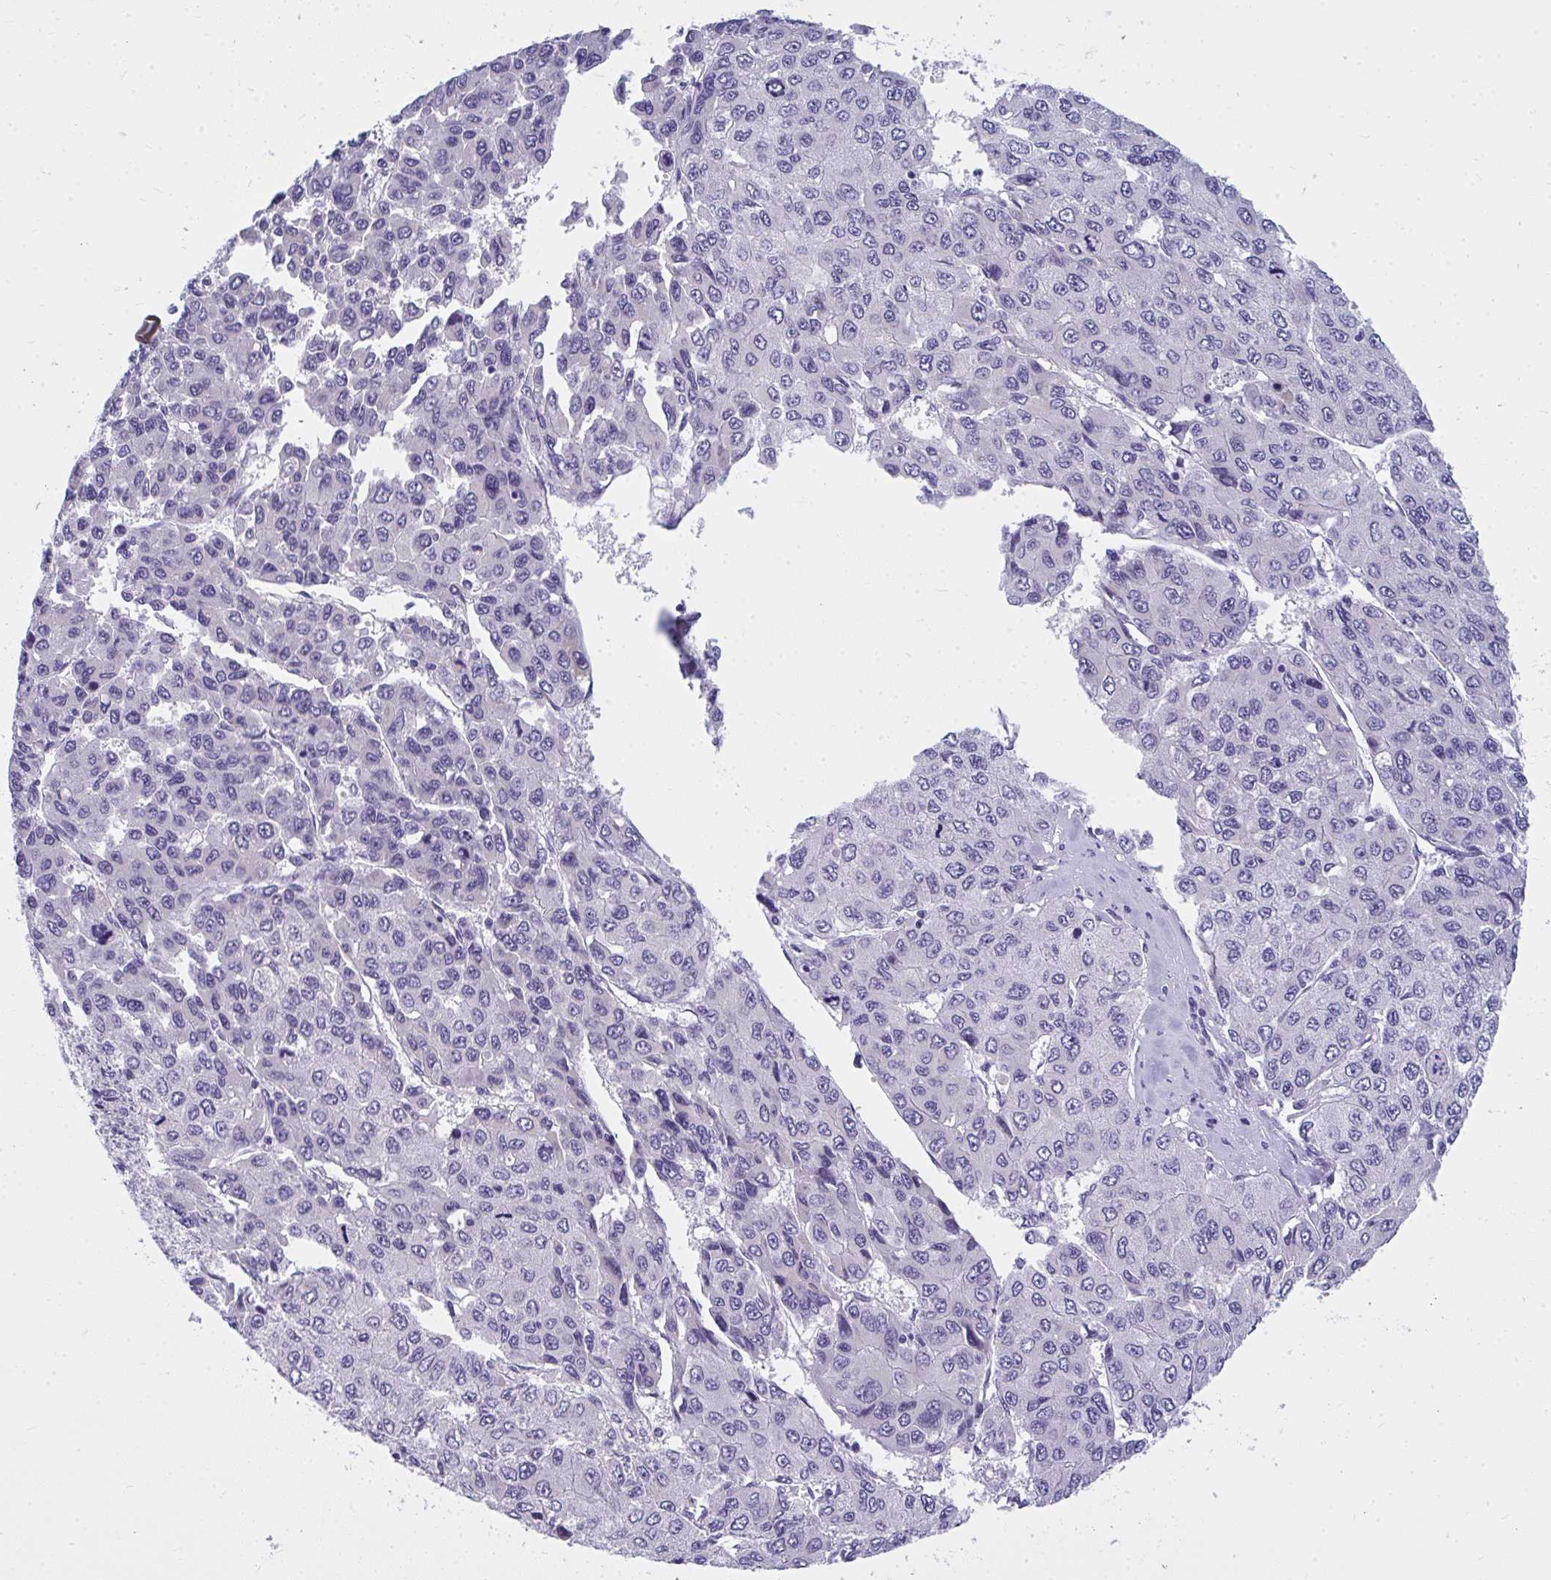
{"staining": {"intensity": "negative", "quantity": "none", "location": "none"}, "tissue": "liver cancer", "cell_type": "Tumor cells", "image_type": "cancer", "snomed": [{"axis": "morphology", "description": "Carcinoma, Hepatocellular, NOS"}, {"axis": "topography", "description": "Liver"}], "caption": "DAB immunohistochemical staining of hepatocellular carcinoma (liver) demonstrates no significant expression in tumor cells.", "gene": "TSBP1", "patient": {"sex": "female", "age": 66}}